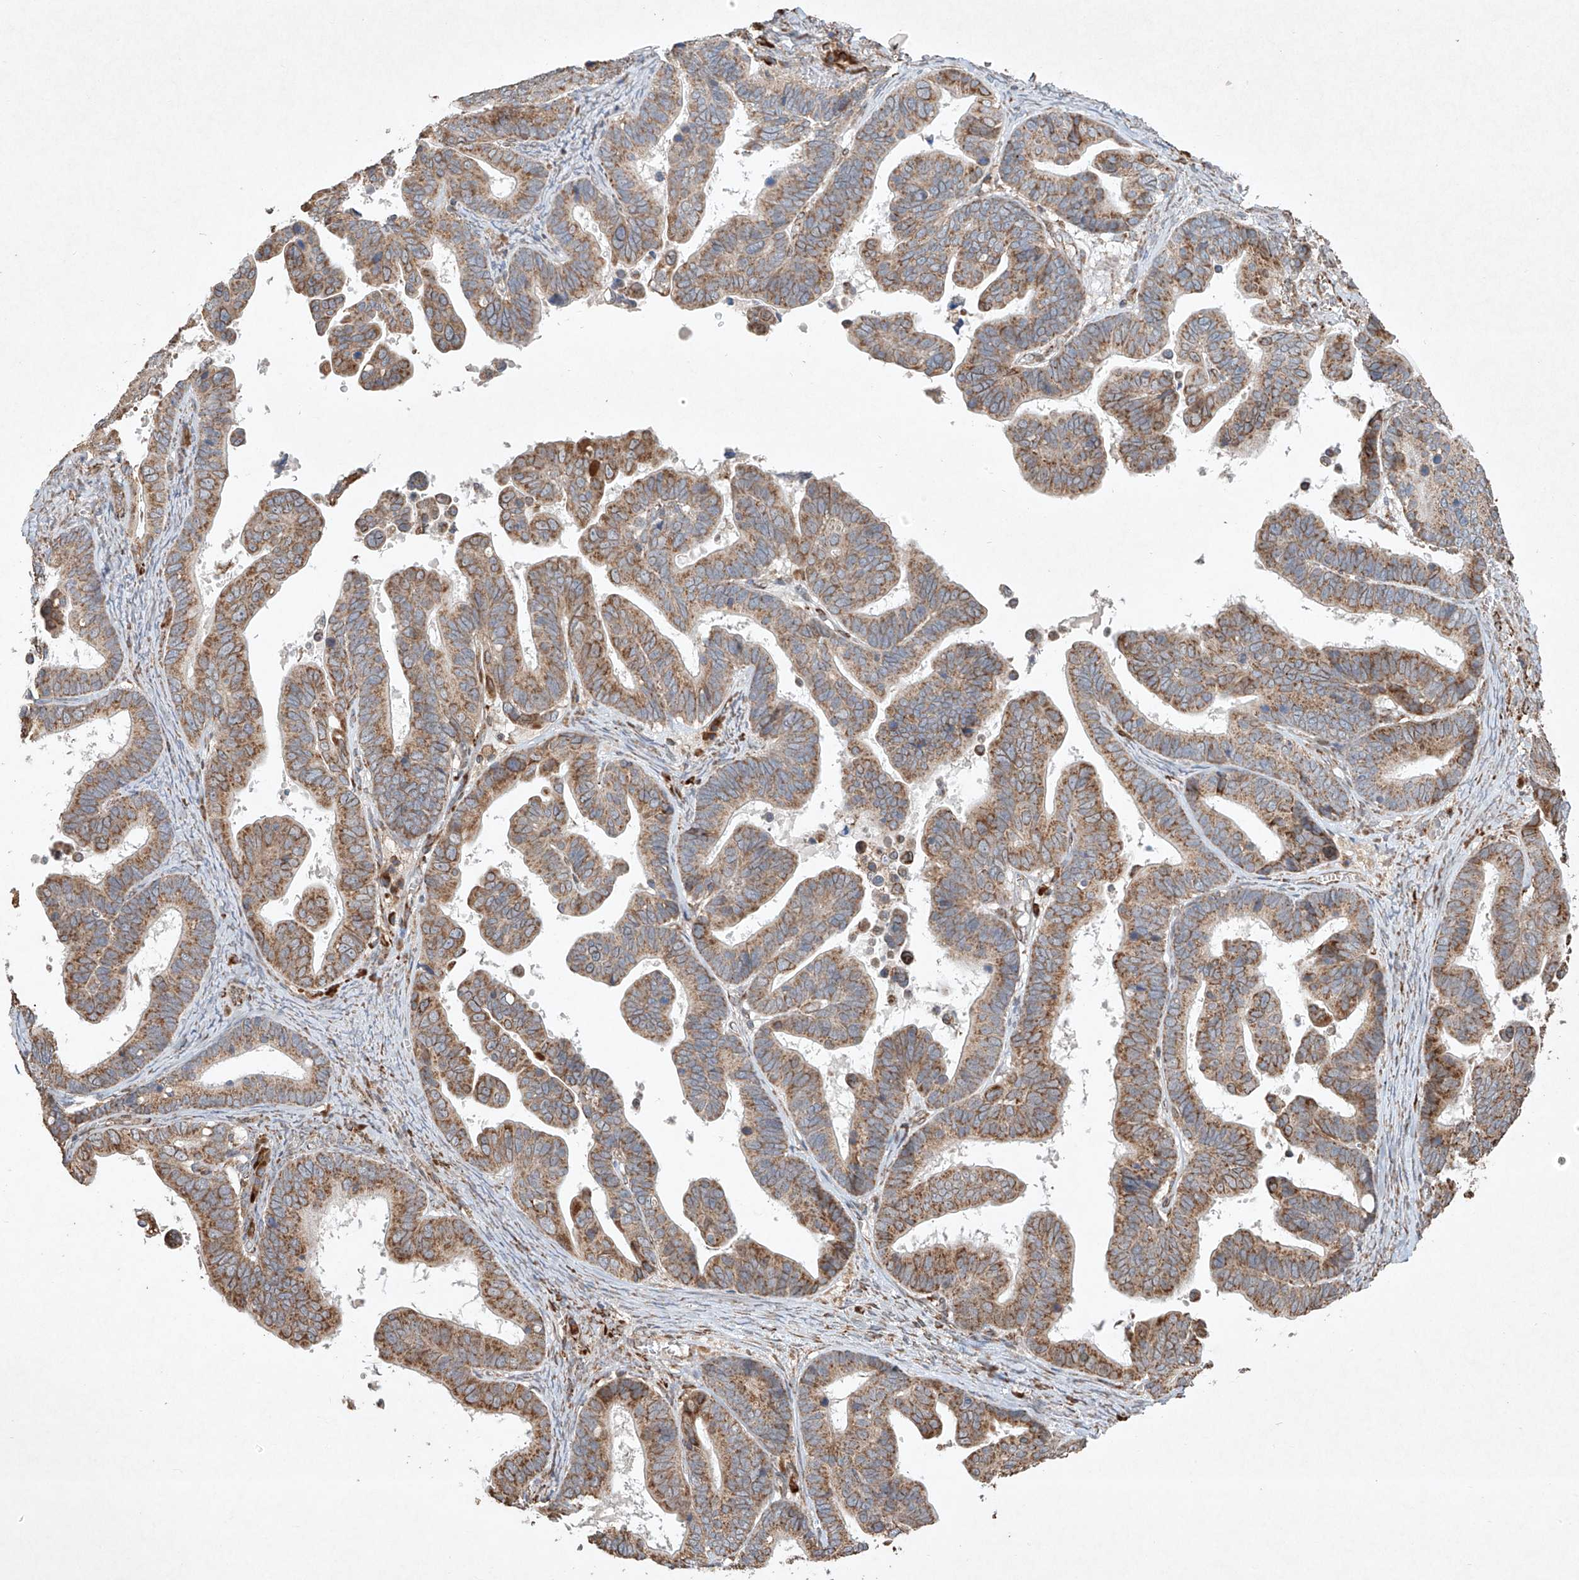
{"staining": {"intensity": "moderate", "quantity": ">75%", "location": "cytoplasmic/membranous"}, "tissue": "ovarian cancer", "cell_type": "Tumor cells", "image_type": "cancer", "snomed": [{"axis": "morphology", "description": "Cystadenocarcinoma, serous, NOS"}, {"axis": "topography", "description": "Ovary"}], "caption": "Serous cystadenocarcinoma (ovarian) stained with a protein marker exhibits moderate staining in tumor cells.", "gene": "SEMA3B", "patient": {"sex": "female", "age": 56}}